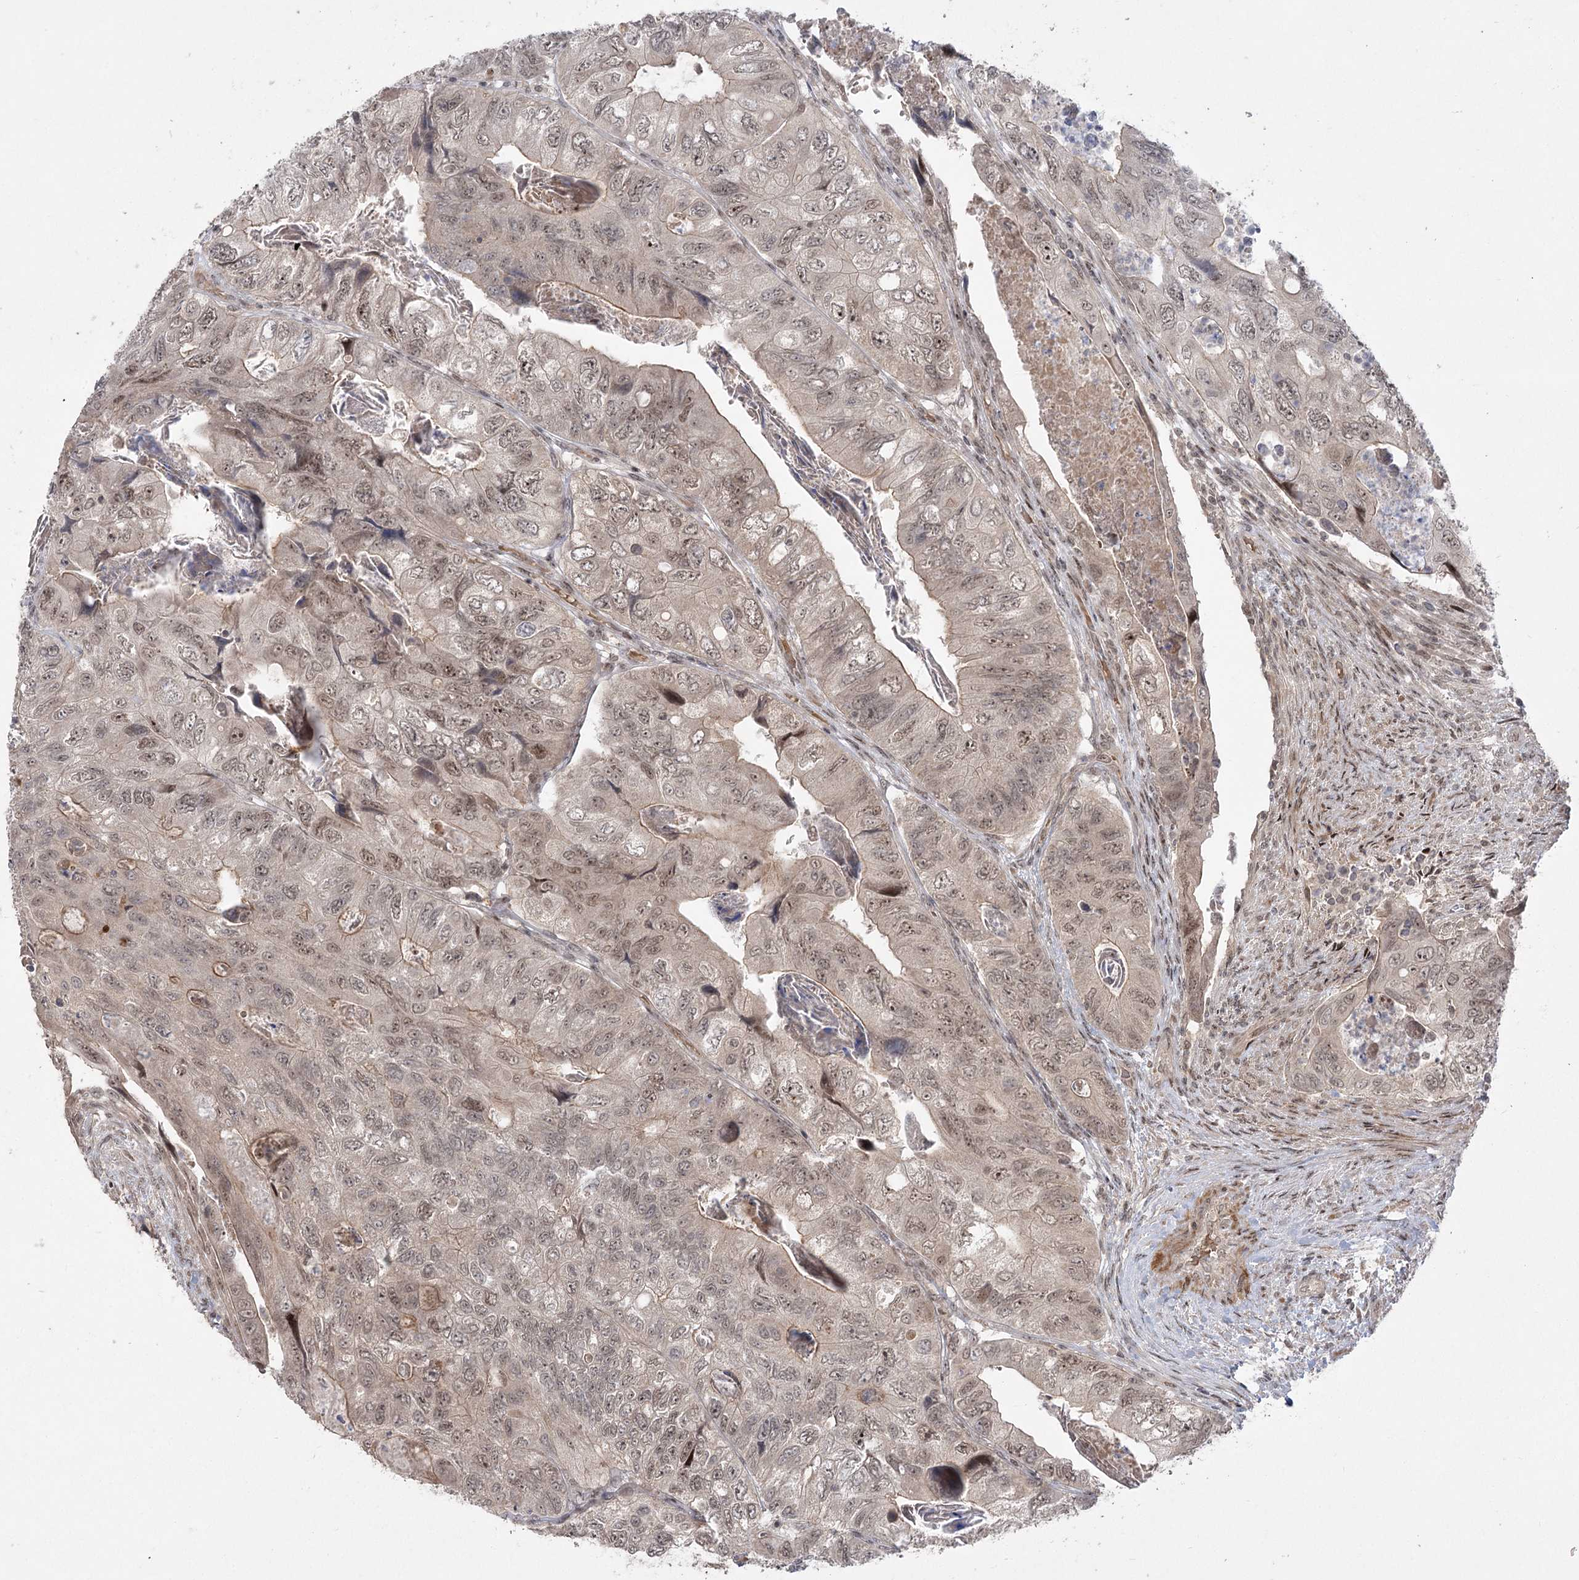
{"staining": {"intensity": "moderate", "quantity": "25%-75%", "location": "cytoplasmic/membranous,nuclear"}, "tissue": "colorectal cancer", "cell_type": "Tumor cells", "image_type": "cancer", "snomed": [{"axis": "morphology", "description": "Adenocarcinoma, NOS"}, {"axis": "topography", "description": "Rectum"}], "caption": "About 25%-75% of tumor cells in adenocarcinoma (colorectal) reveal moderate cytoplasmic/membranous and nuclear protein positivity as visualized by brown immunohistochemical staining.", "gene": "HELQ", "patient": {"sex": "male", "age": 63}}